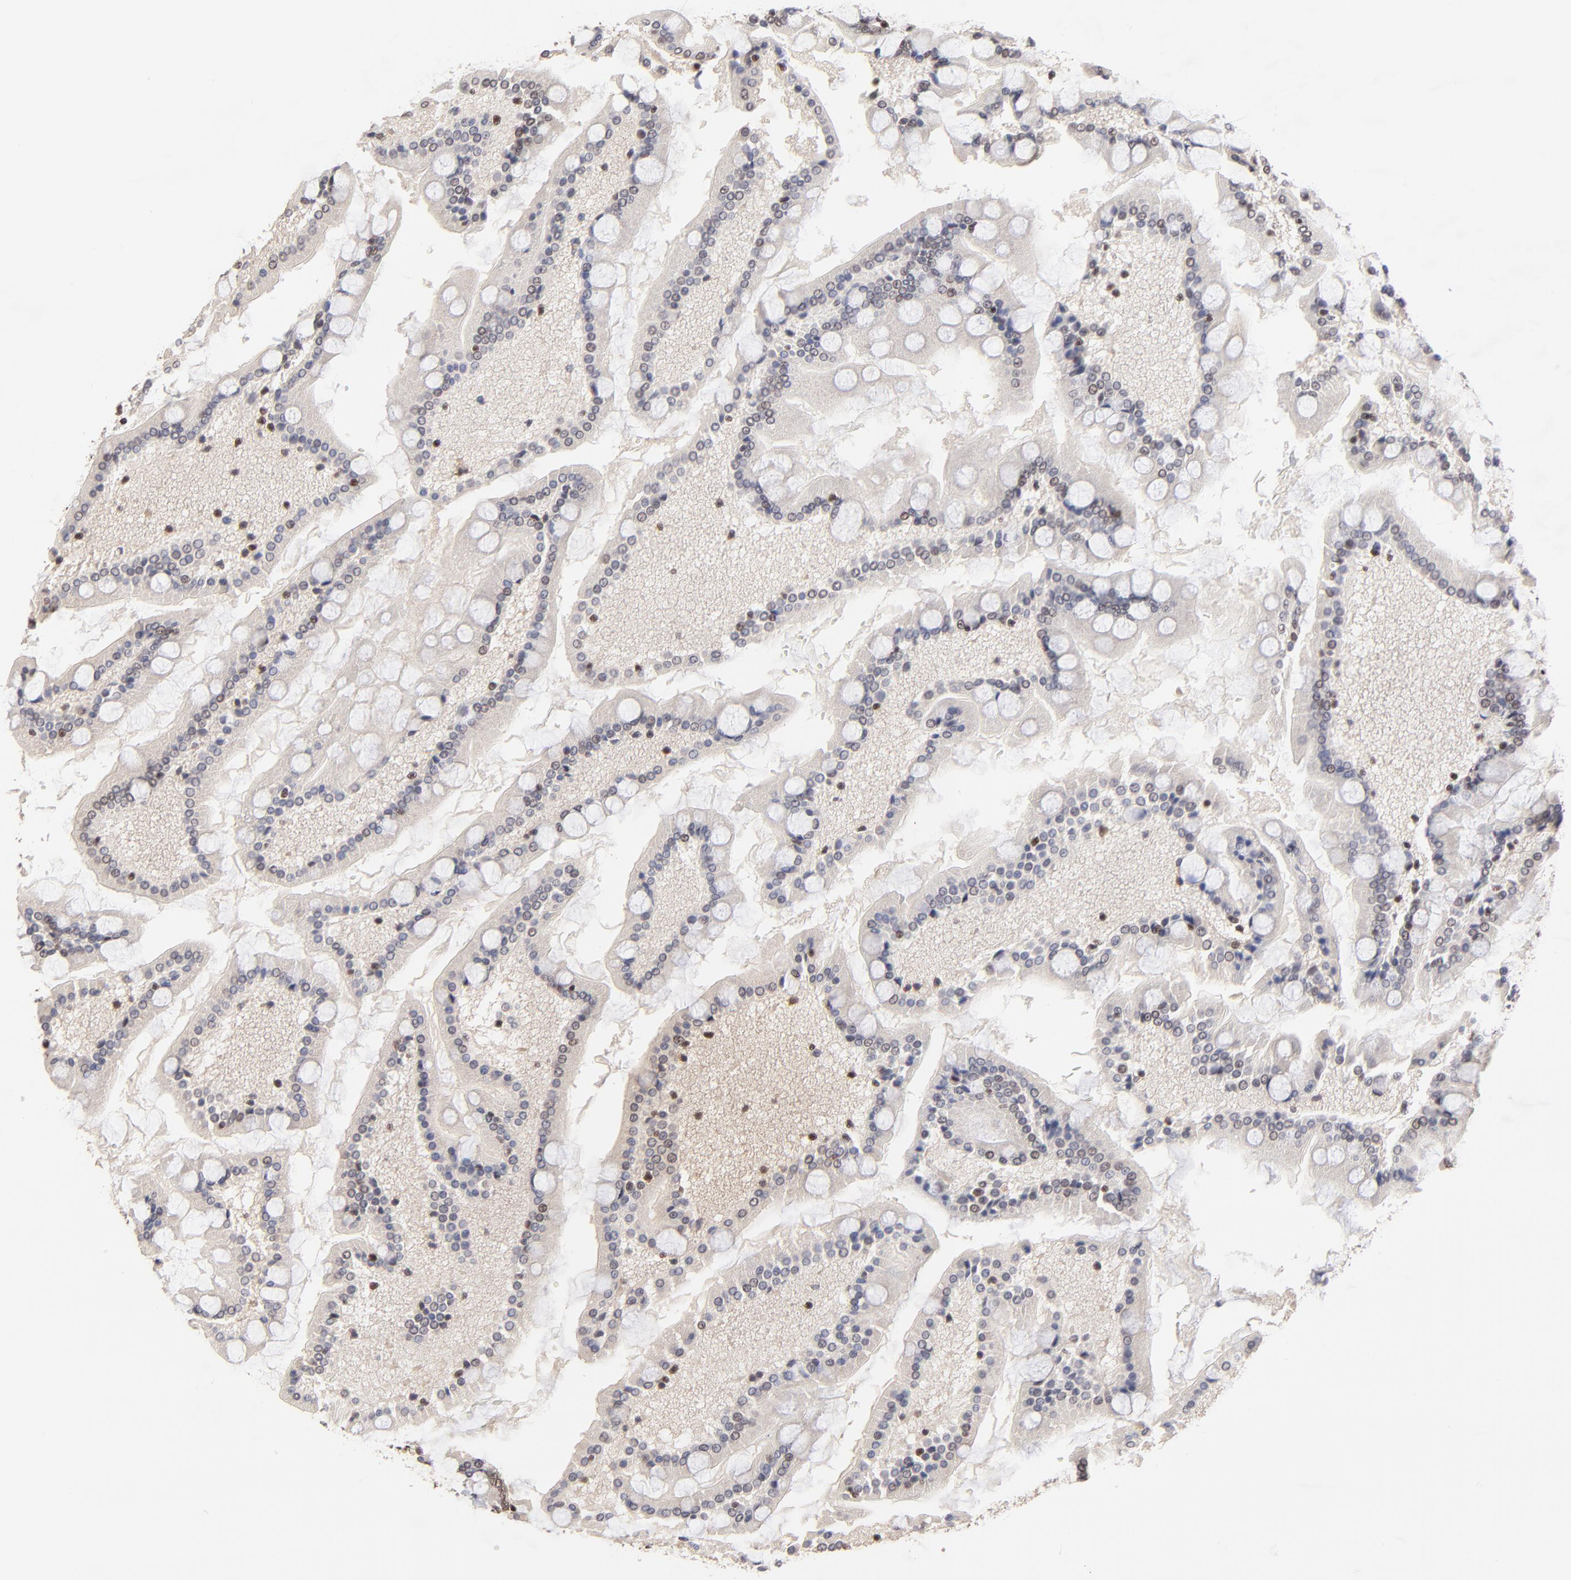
{"staining": {"intensity": "moderate", "quantity": ">75%", "location": "nuclear"}, "tissue": "small intestine", "cell_type": "Glandular cells", "image_type": "normal", "snomed": [{"axis": "morphology", "description": "Normal tissue, NOS"}, {"axis": "topography", "description": "Small intestine"}], "caption": "An immunohistochemistry (IHC) photomicrograph of normal tissue is shown. Protein staining in brown labels moderate nuclear positivity in small intestine within glandular cells. (brown staining indicates protein expression, while blue staining denotes nuclei).", "gene": "DSN1", "patient": {"sex": "male", "age": 41}}